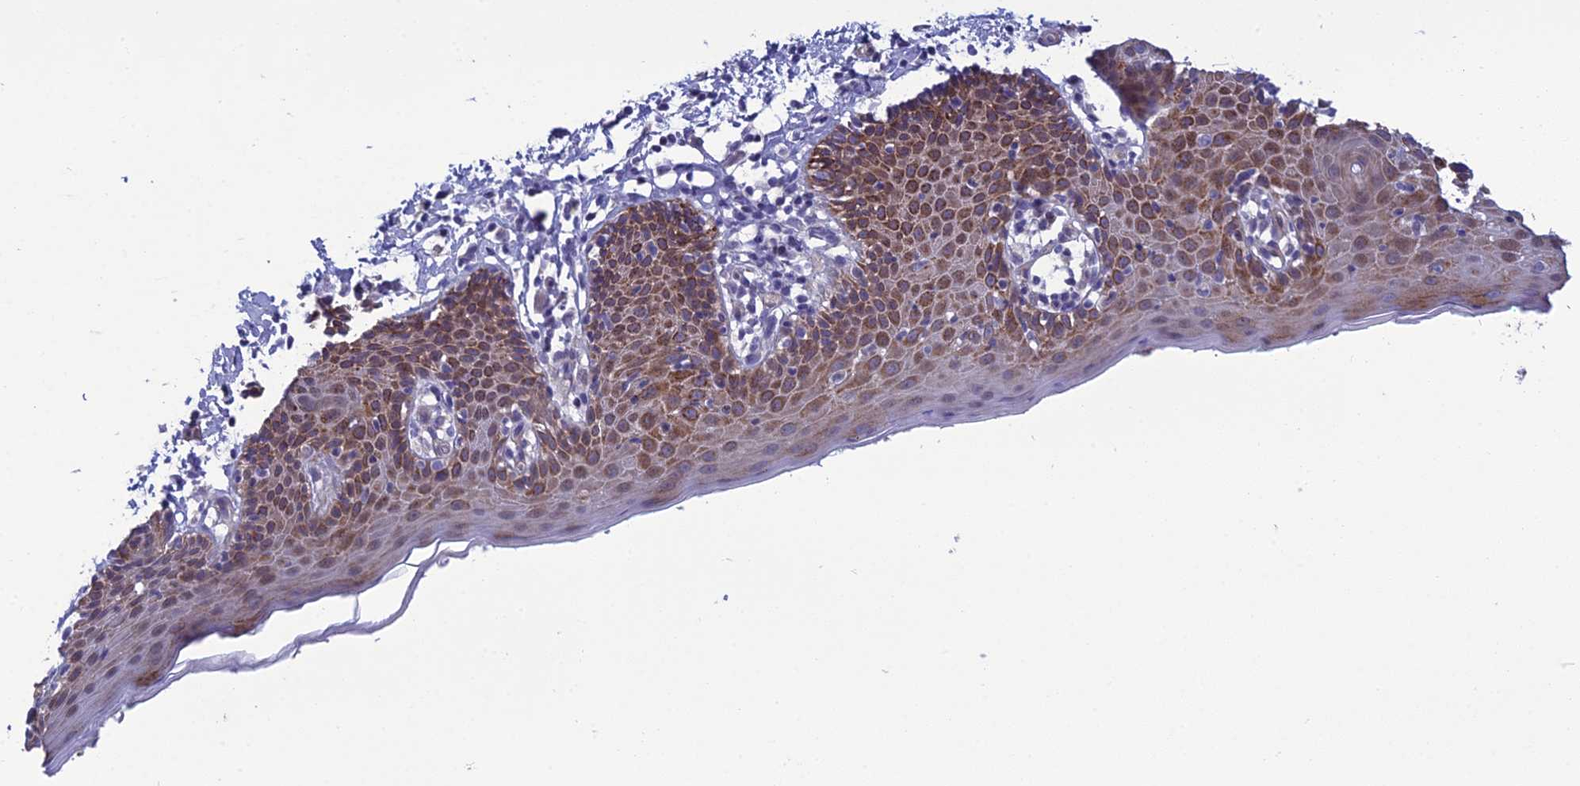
{"staining": {"intensity": "moderate", "quantity": ">75%", "location": "cytoplasmic/membranous"}, "tissue": "skin", "cell_type": "Epidermal cells", "image_type": "normal", "snomed": [{"axis": "morphology", "description": "Normal tissue, NOS"}, {"axis": "topography", "description": "Vulva"}], "caption": "This is a histology image of IHC staining of unremarkable skin, which shows moderate positivity in the cytoplasmic/membranous of epidermal cells.", "gene": "LZTS2", "patient": {"sex": "female", "age": 66}}